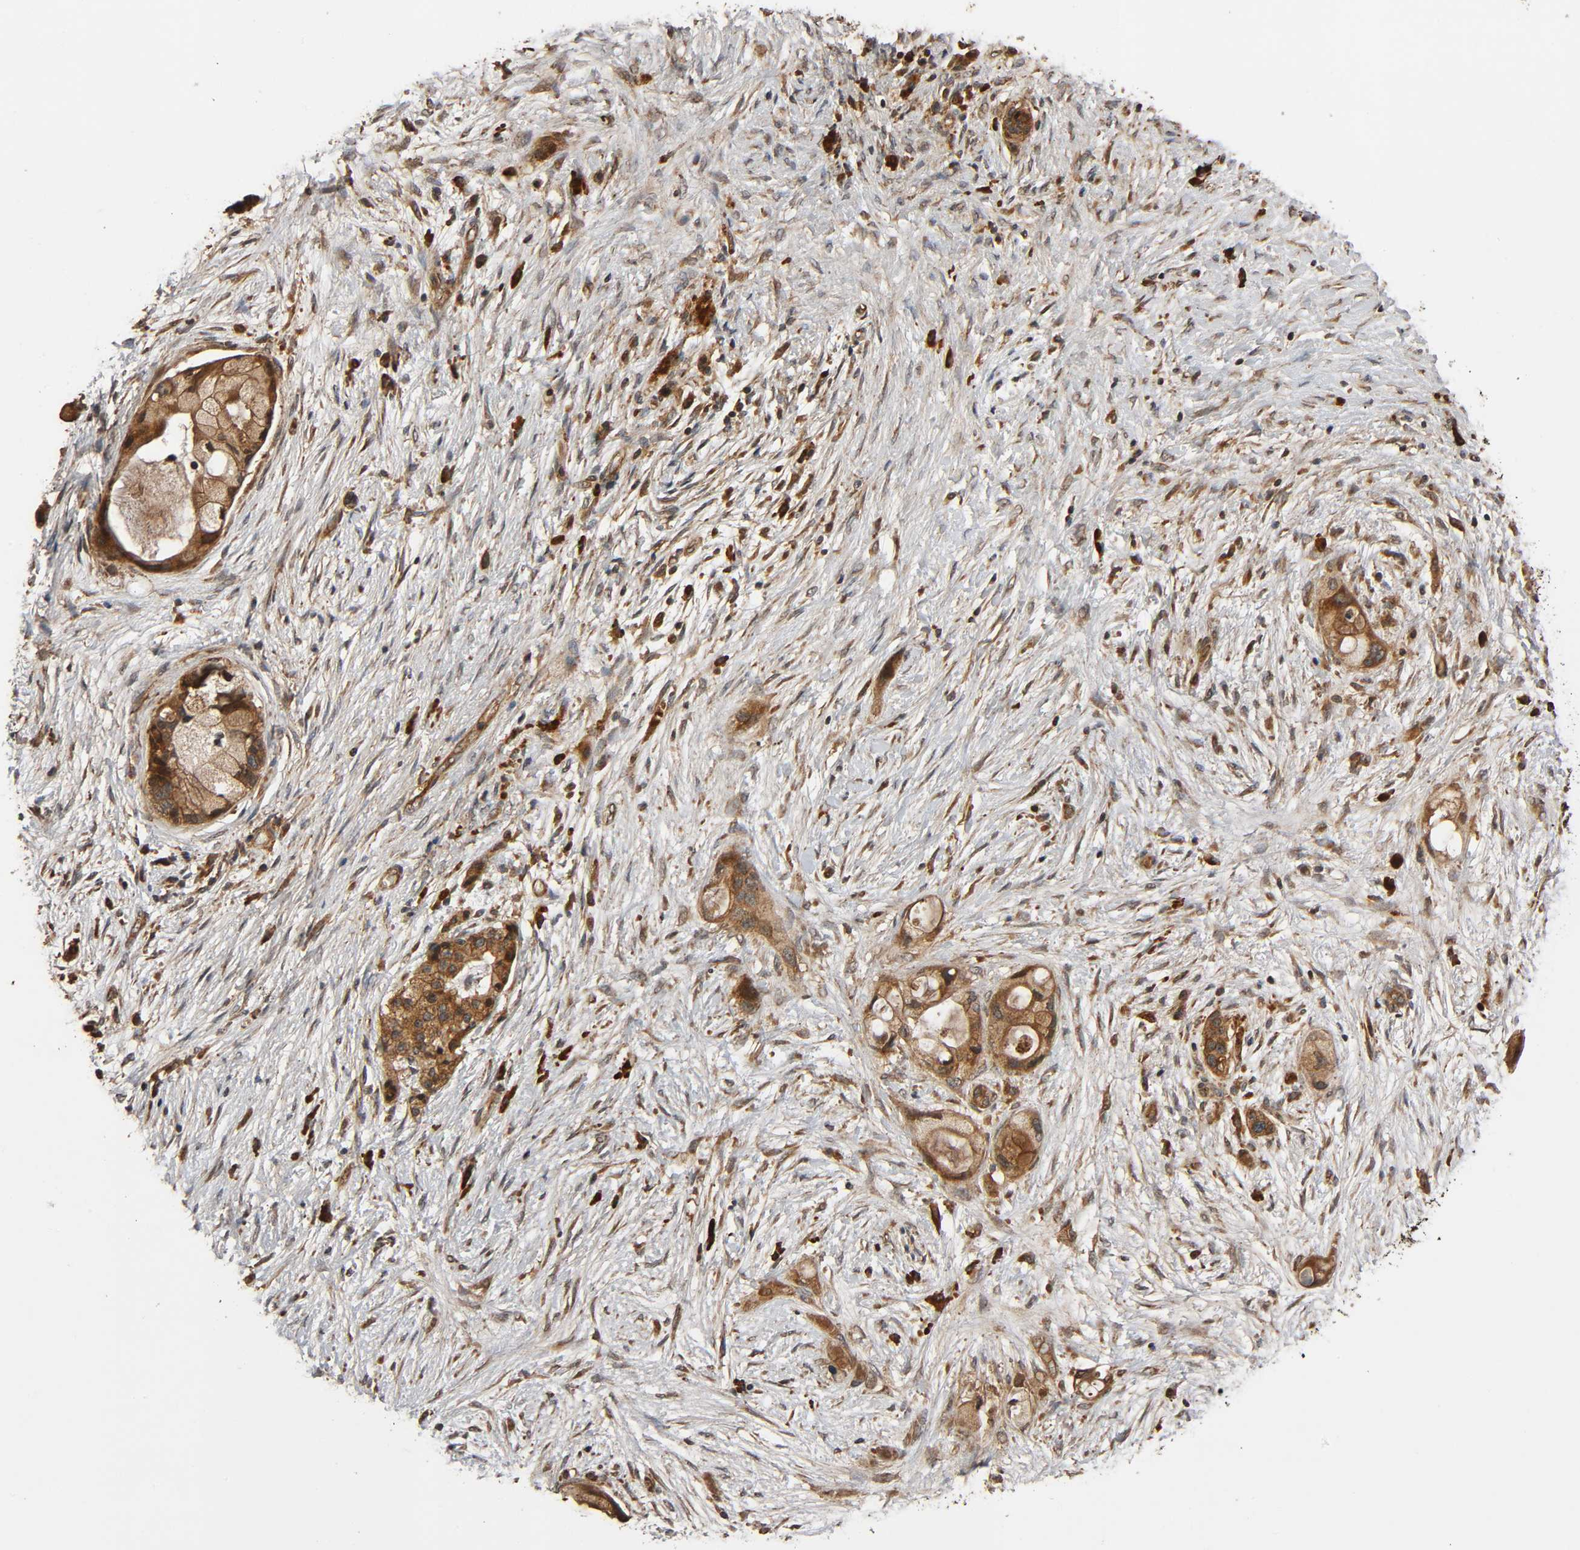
{"staining": {"intensity": "strong", "quantity": ">75%", "location": "cytoplasmic/membranous"}, "tissue": "pancreatic cancer", "cell_type": "Tumor cells", "image_type": "cancer", "snomed": [{"axis": "morphology", "description": "Adenocarcinoma, NOS"}, {"axis": "topography", "description": "Pancreas"}], "caption": "Pancreatic cancer (adenocarcinoma) stained for a protein demonstrates strong cytoplasmic/membranous positivity in tumor cells.", "gene": "MAP3K8", "patient": {"sex": "female", "age": 59}}